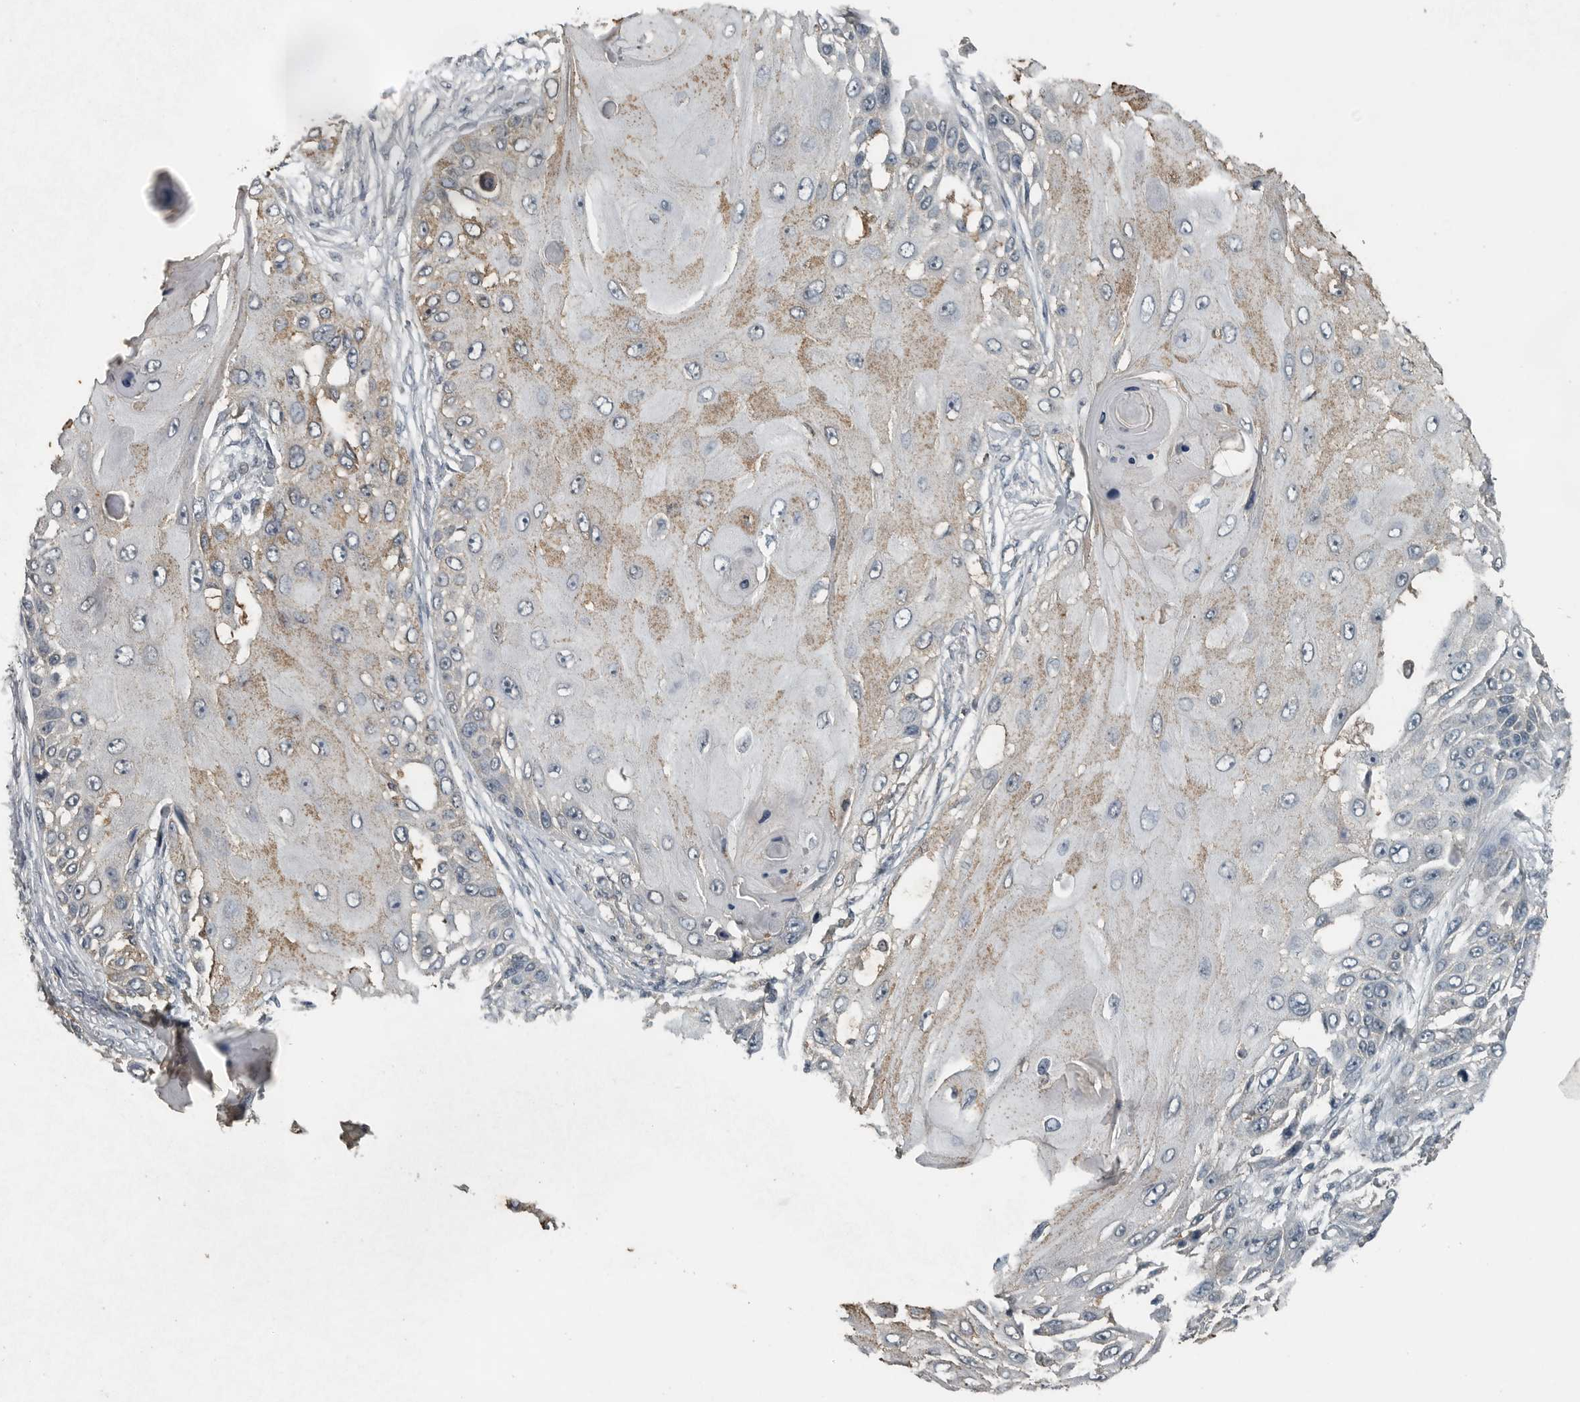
{"staining": {"intensity": "weak", "quantity": ">75%", "location": "cytoplasmic/membranous"}, "tissue": "skin cancer", "cell_type": "Tumor cells", "image_type": "cancer", "snomed": [{"axis": "morphology", "description": "Squamous cell carcinoma, NOS"}, {"axis": "topography", "description": "Skin"}], "caption": "Immunohistochemistry (IHC) photomicrograph of neoplastic tissue: human squamous cell carcinoma (skin) stained using IHC reveals low levels of weak protein expression localized specifically in the cytoplasmic/membranous of tumor cells, appearing as a cytoplasmic/membranous brown color.", "gene": "IL6ST", "patient": {"sex": "female", "age": 44}}